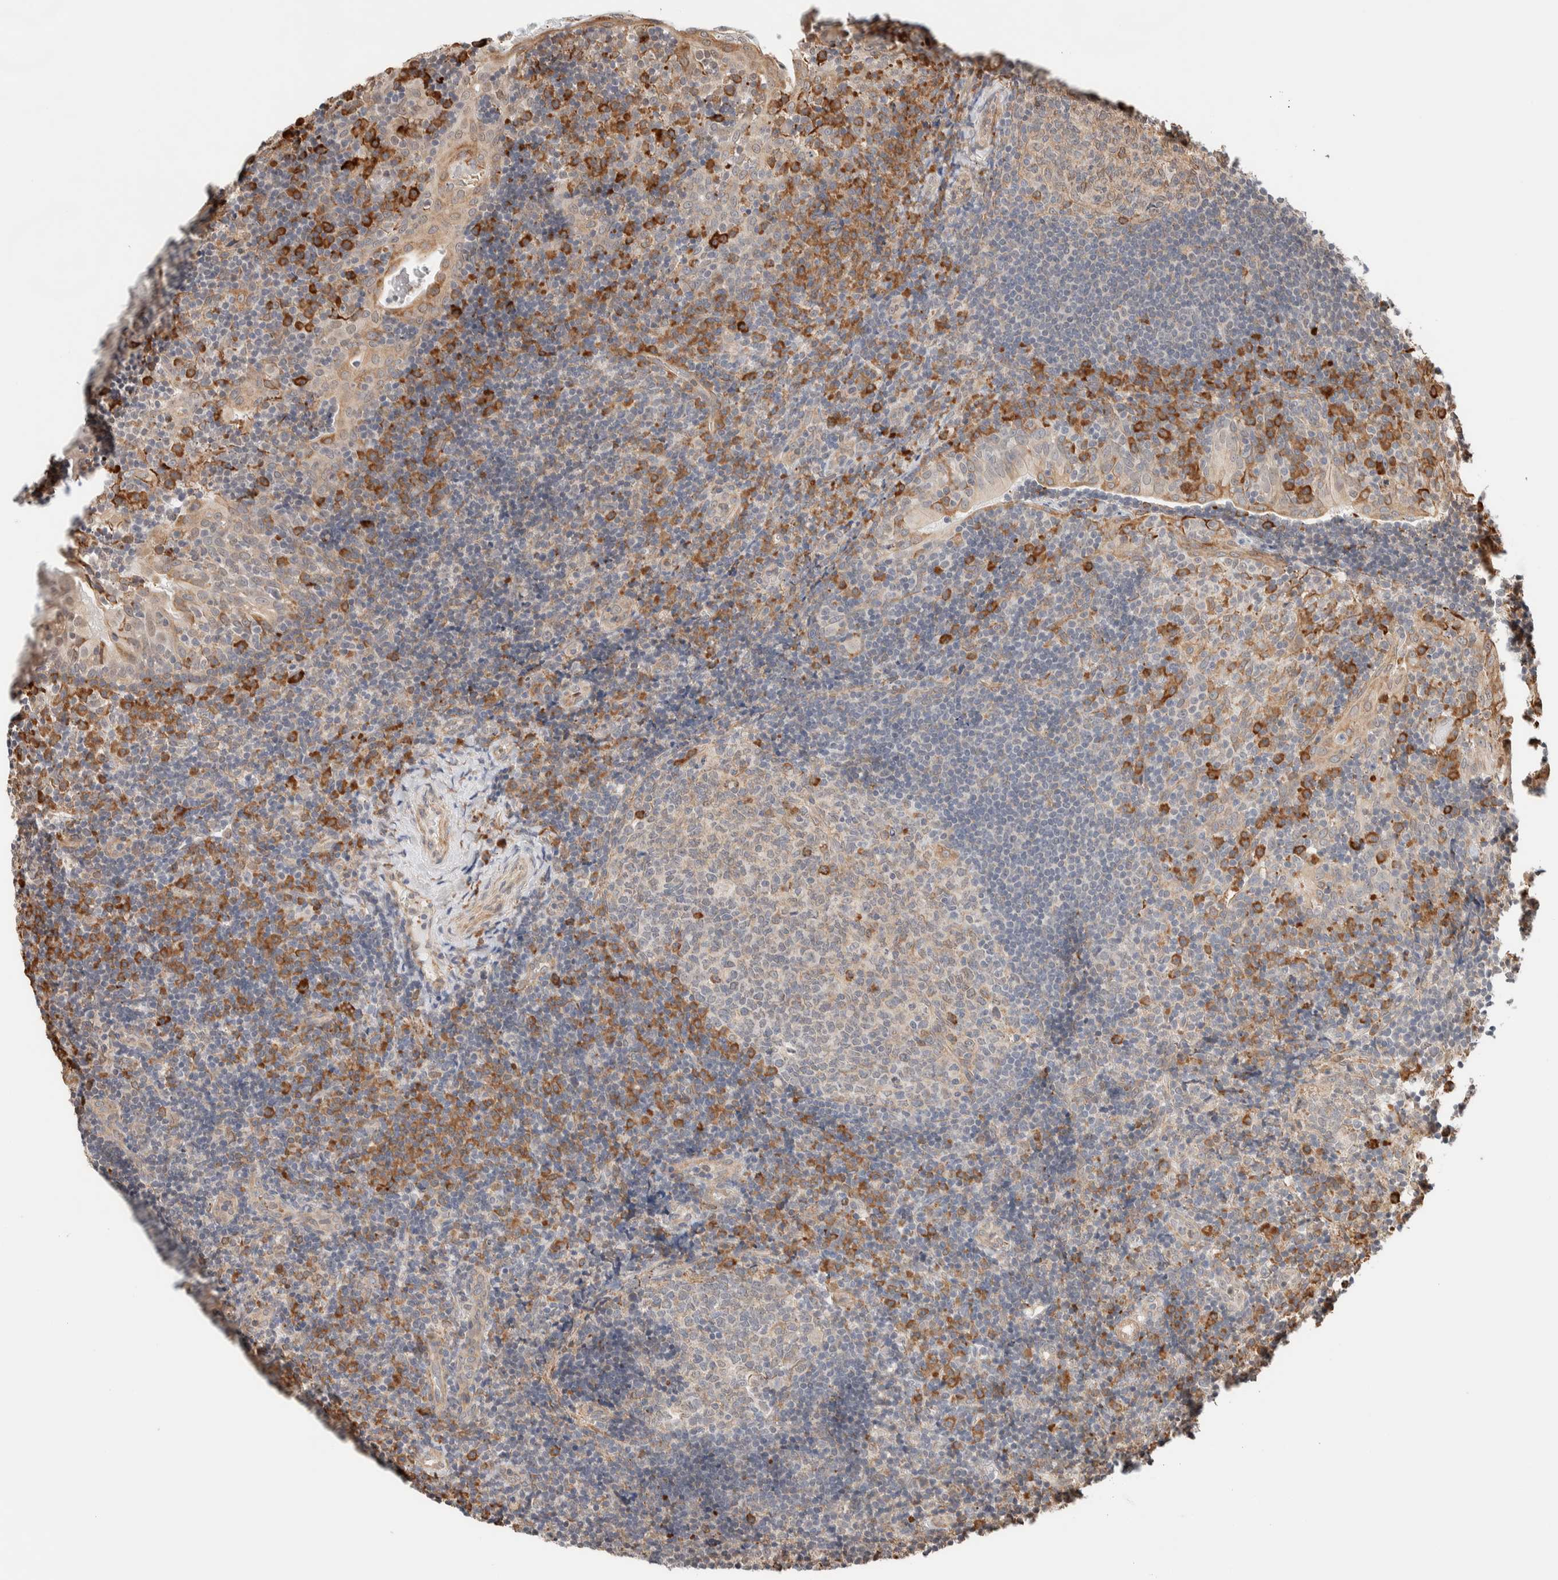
{"staining": {"intensity": "moderate", "quantity": "<25%", "location": "cytoplasmic/membranous"}, "tissue": "tonsil", "cell_type": "Germinal center cells", "image_type": "normal", "snomed": [{"axis": "morphology", "description": "Normal tissue, NOS"}, {"axis": "topography", "description": "Tonsil"}], "caption": "Immunohistochemical staining of normal human tonsil displays low levels of moderate cytoplasmic/membranous staining in about <25% of germinal center cells. (IHC, brightfield microscopy, high magnification).", "gene": "INTS1", "patient": {"sex": "female", "age": 40}}